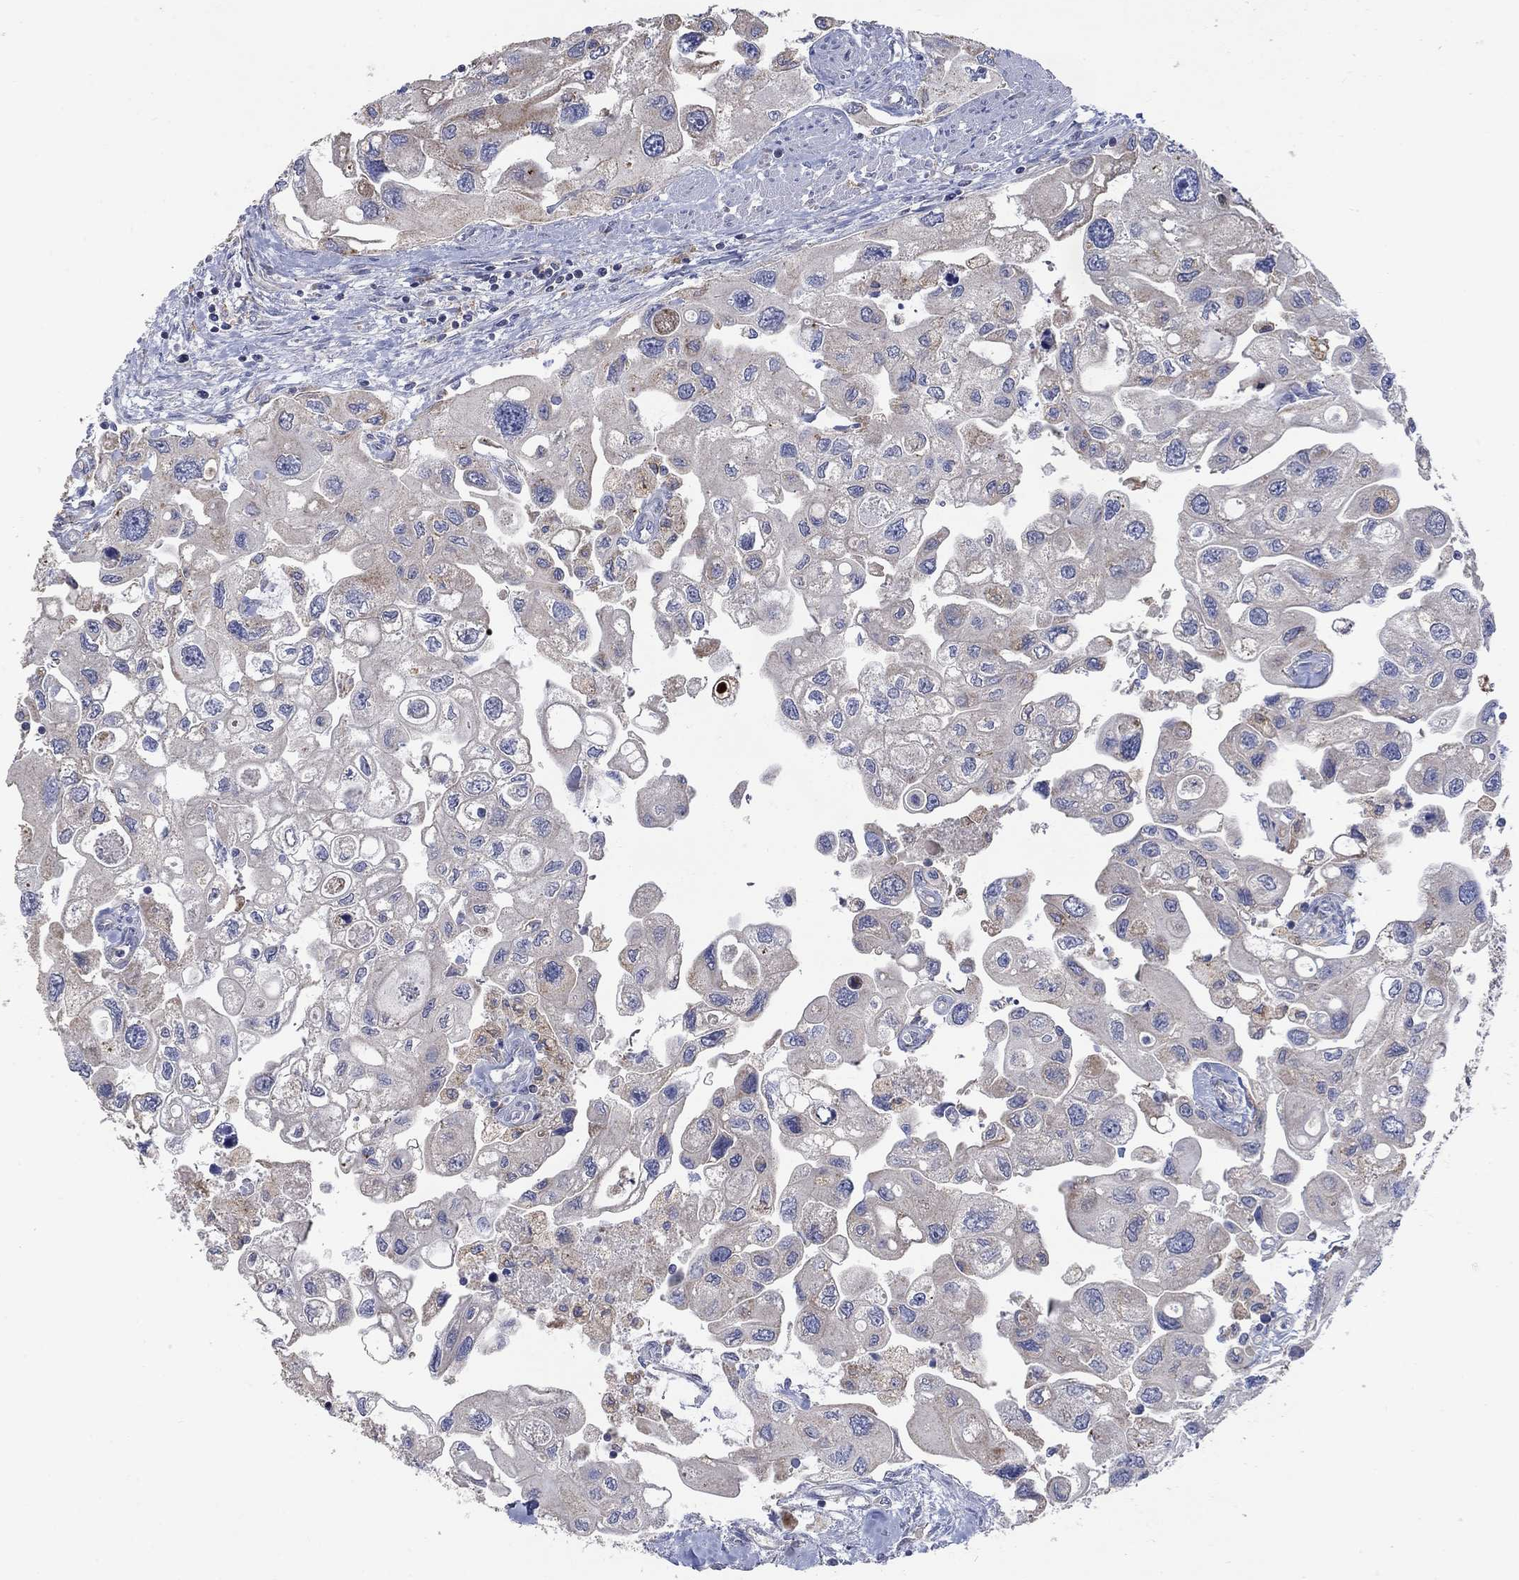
{"staining": {"intensity": "weak", "quantity": "25%-75%", "location": "cytoplasmic/membranous"}, "tissue": "urothelial cancer", "cell_type": "Tumor cells", "image_type": "cancer", "snomed": [{"axis": "morphology", "description": "Urothelial carcinoma, High grade"}, {"axis": "topography", "description": "Urinary bladder"}], "caption": "The photomicrograph displays immunohistochemical staining of urothelial cancer. There is weak cytoplasmic/membranous expression is identified in about 25%-75% of tumor cells.", "gene": "UGT8", "patient": {"sex": "male", "age": 59}}